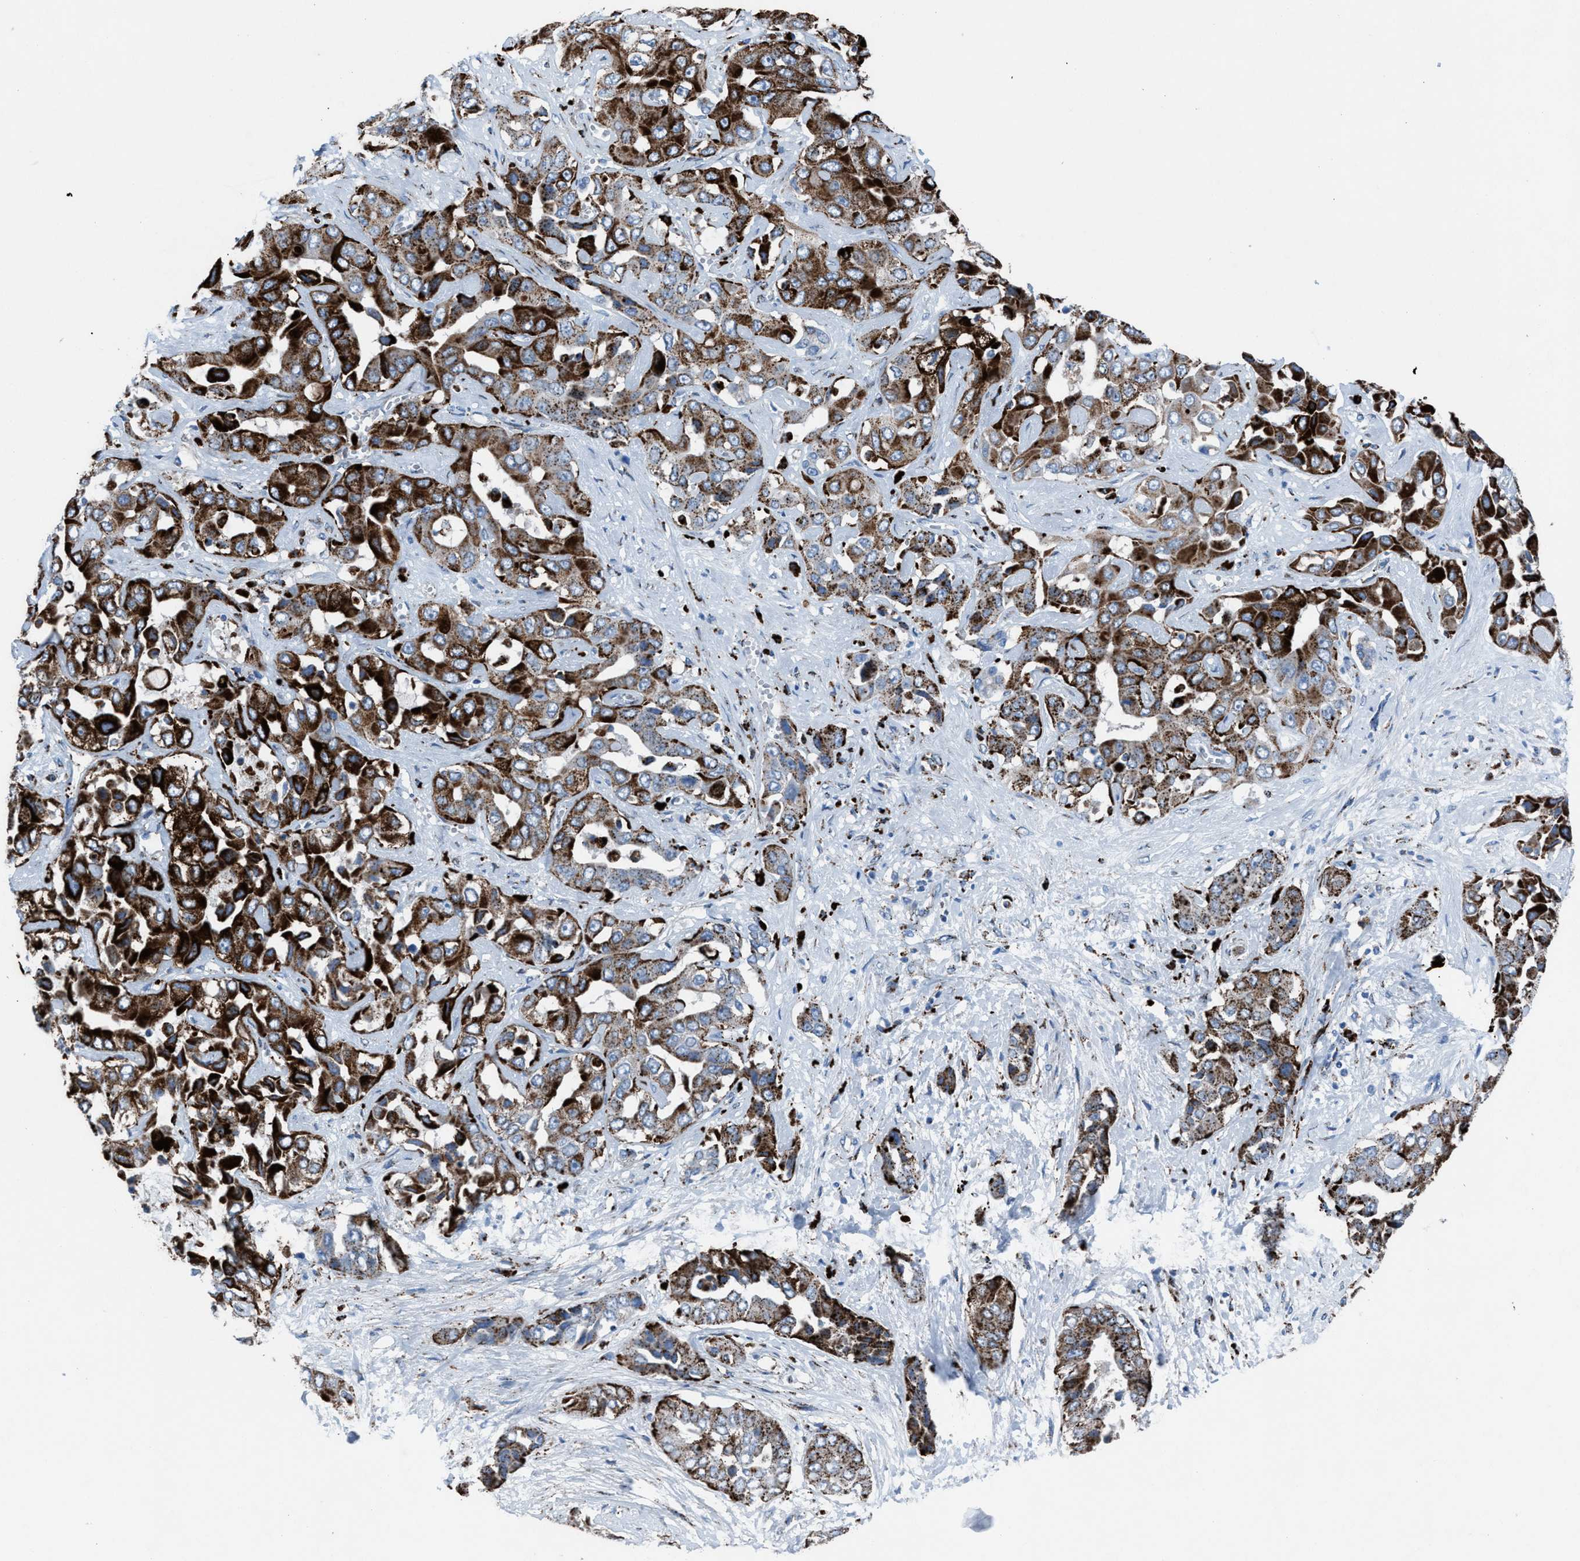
{"staining": {"intensity": "strong", "quantity": ">75%", "location": "cytoplasmic/membranous"}, "tissue": "liver cancer", "cell_type": "Tumor cells", "image_type": "cancer", "snomed": [{"axis": "morphology", "description": "Cholangiocarcinoma"}, {"axis": "topography", "description": "Liver"}], "caption": "Protein expression analysis of liver cholangiocarcinoma demonstrates strong cytoplasmic/membranous expression in approximately >75% of tumor cells.", "gene": "CD1B", "patient": {"sex": "female", "age": 52}}